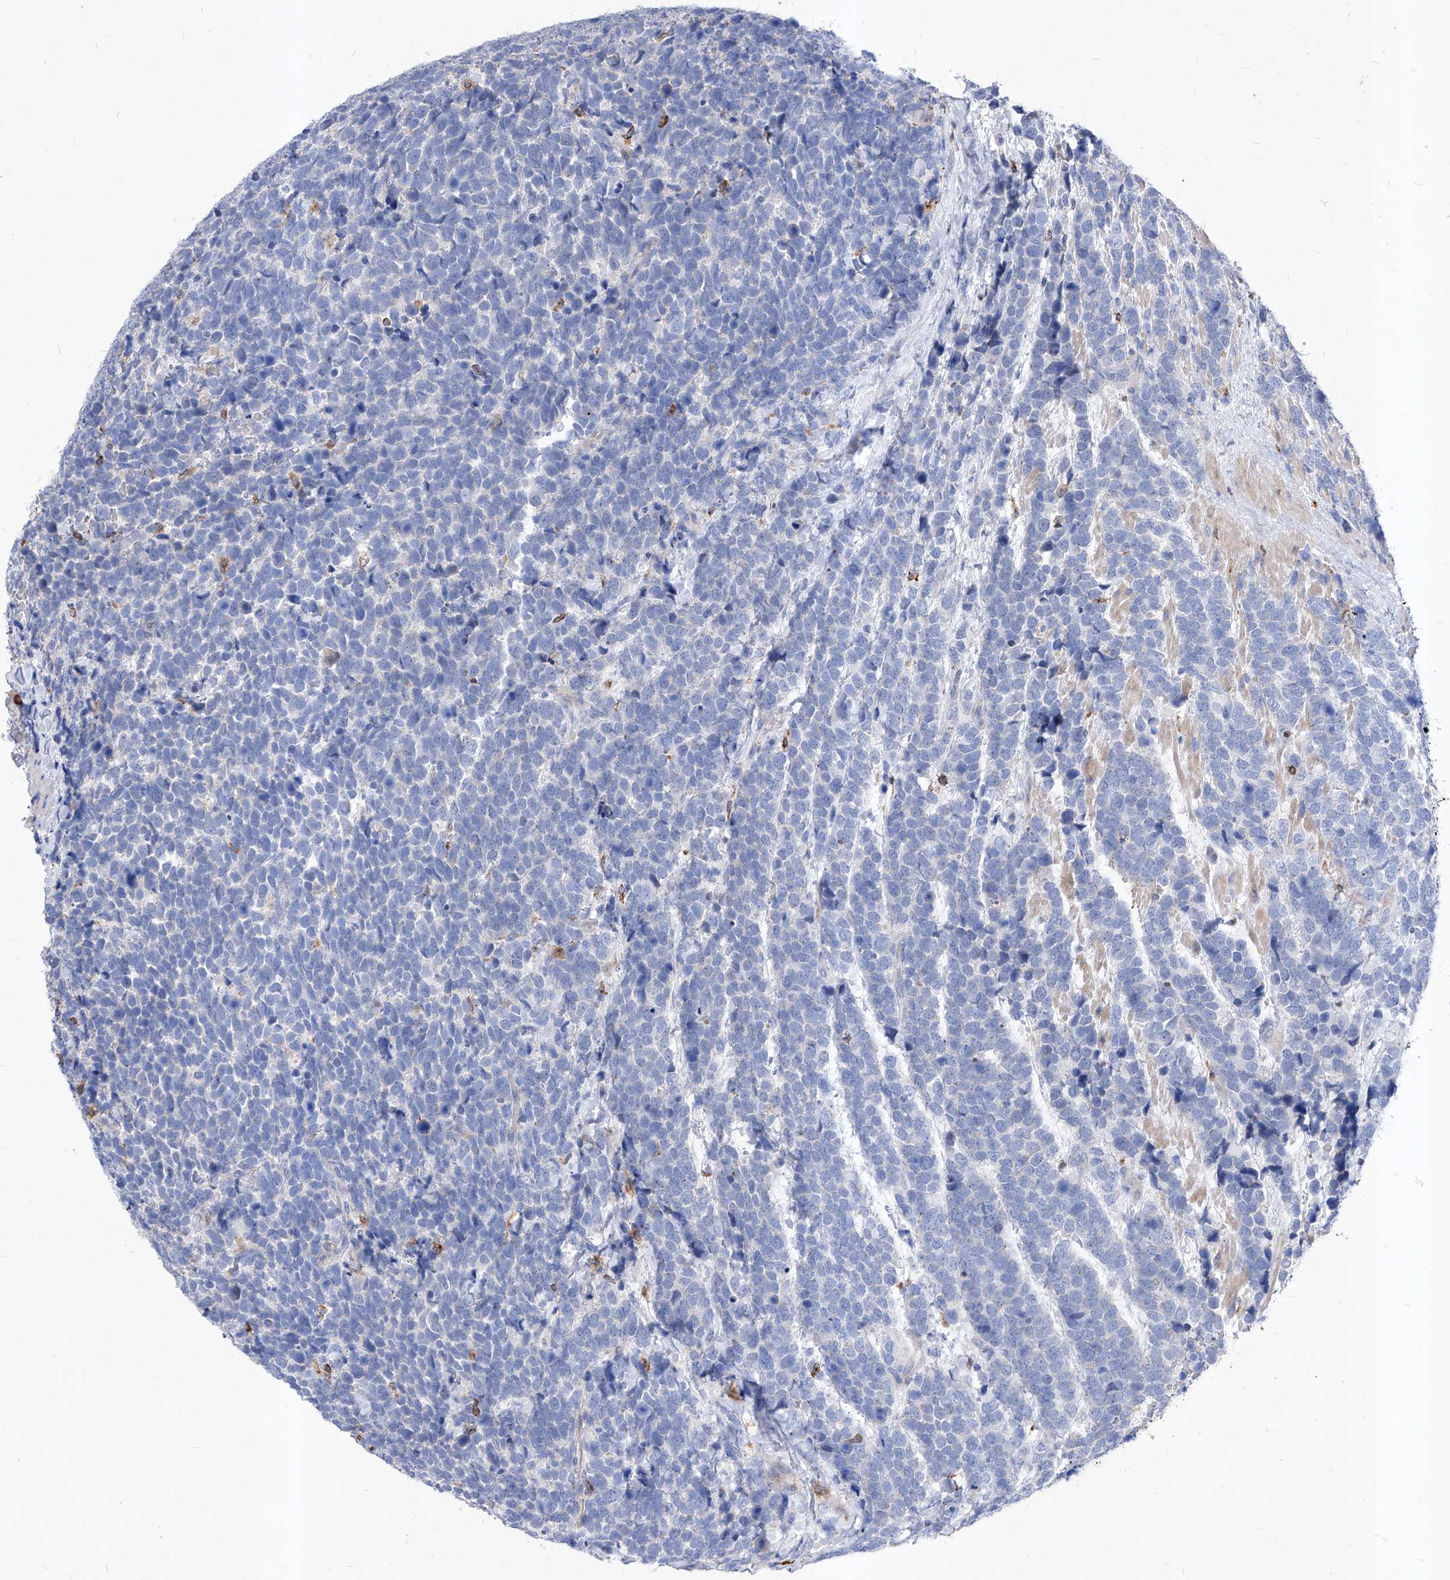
{"staining": {"intensity": "negative", "quantity": "none", "location": "none"}, "tissue": "urothelial cancer", "cell_type": "Tumor cells", "image_type": "cancer", "snomed": [{"axis": "morphology", "description": "Urothelial carcinoma, High grade"}, {"axis": "topography", "description": "Urinary bladder"}], "caption": "This is an IHC micrograph of urothelial cancer. There is no staining in tumor cells.", "gene": "UBOX5", "patient": {"sex": "female", "age": 82}}